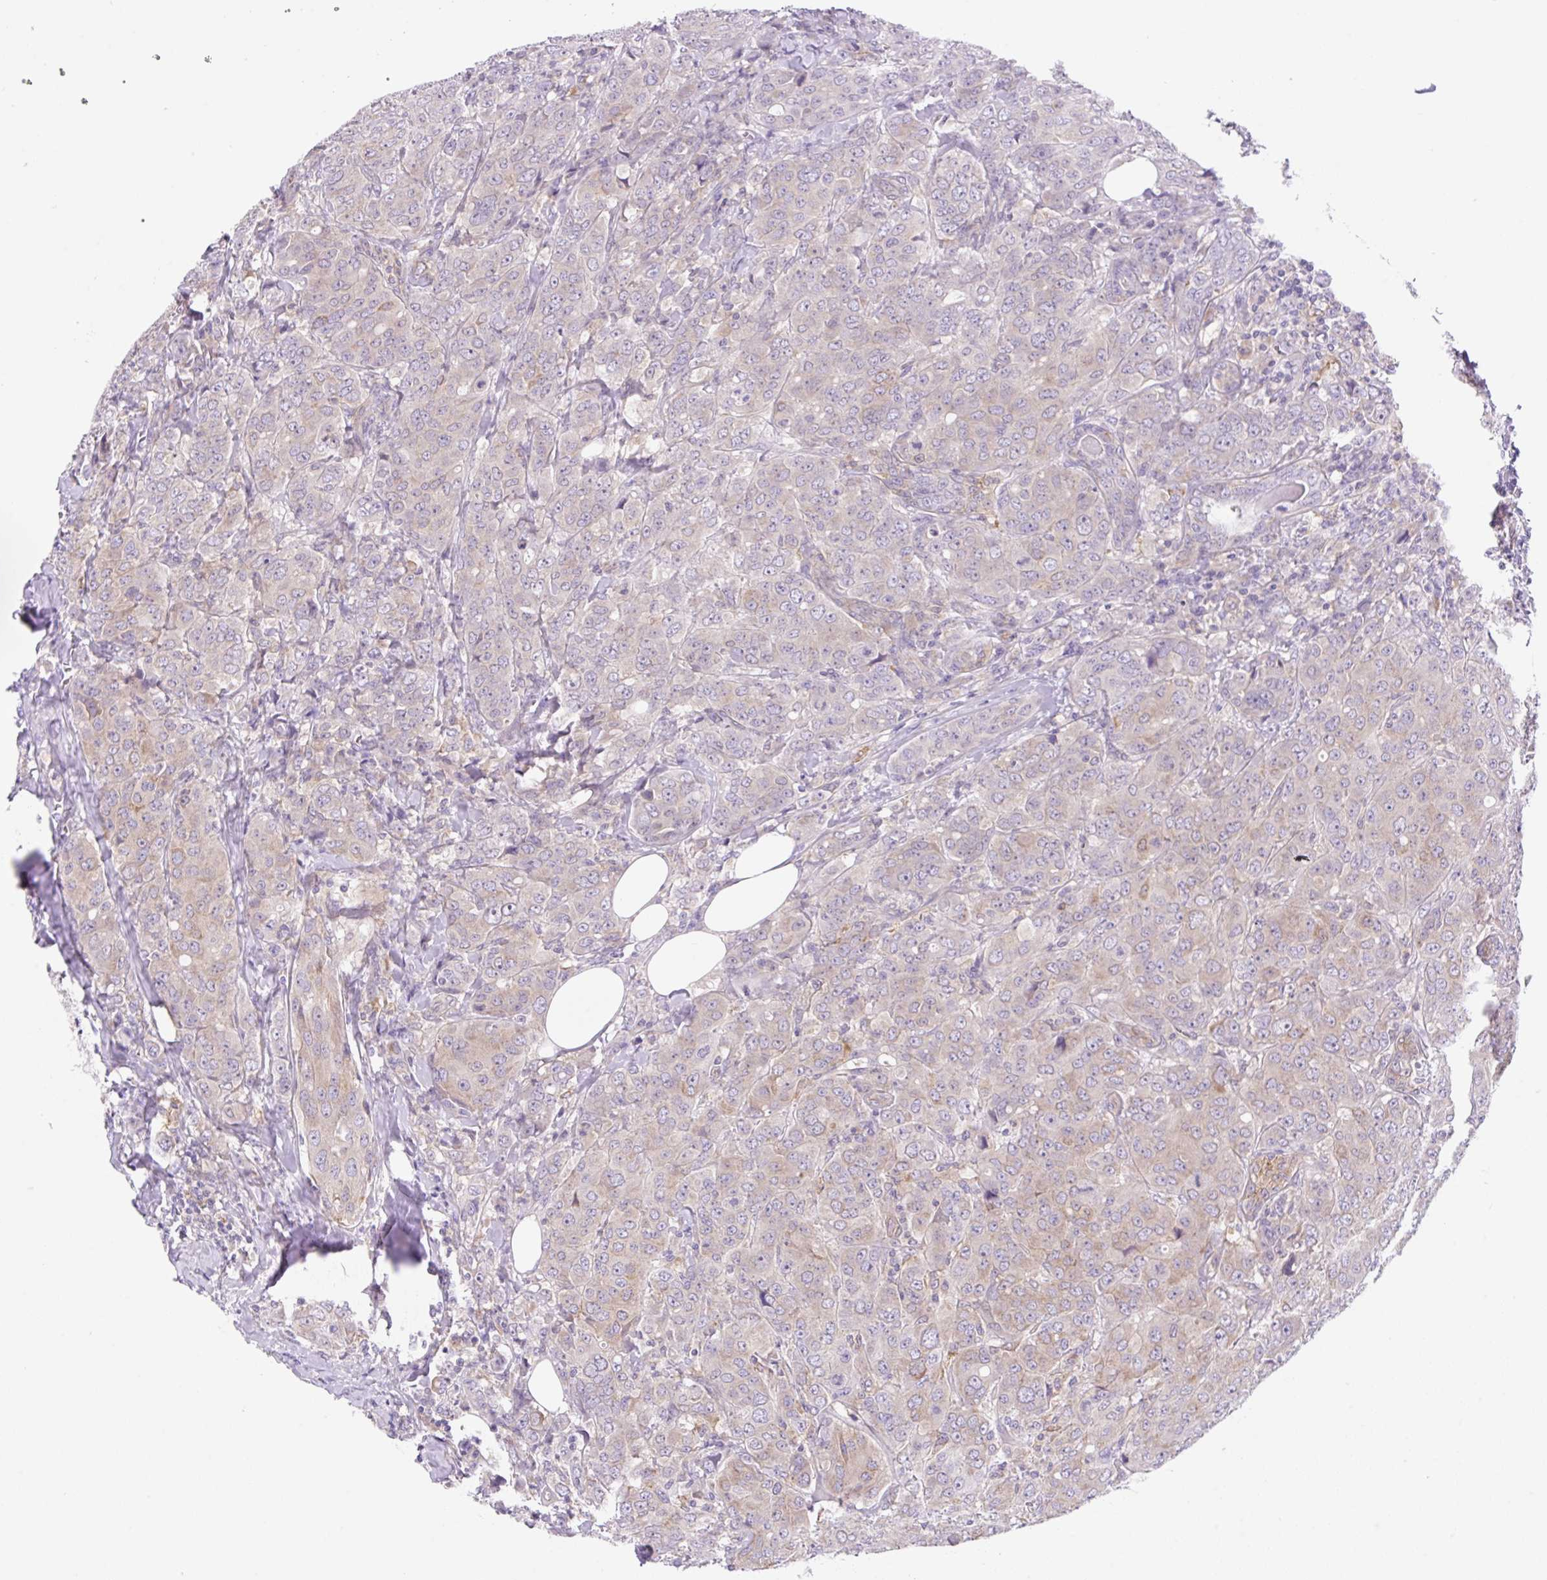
{"staining": {"intensity": "weak", "quantity": "25%-75%", "location": "cytoplasmic/membranous"}, "tissue": "breast cancer", "cell_type": "Tumor cells", "image_type": "cancer", "snomed": [{"axis": "morphology", "description": "Duct carcinoma"}, {"axis": "topography", "description": "Breast"}], "caption": "IHC (DAB) staining of human breast intraductal carcinoma exhibits weak cytoplasmic/membranous protein expression in about 25%-75% of tumor cells.", "gene": "CAMK2B", "patient": {"sex": "female", "age": 43}}